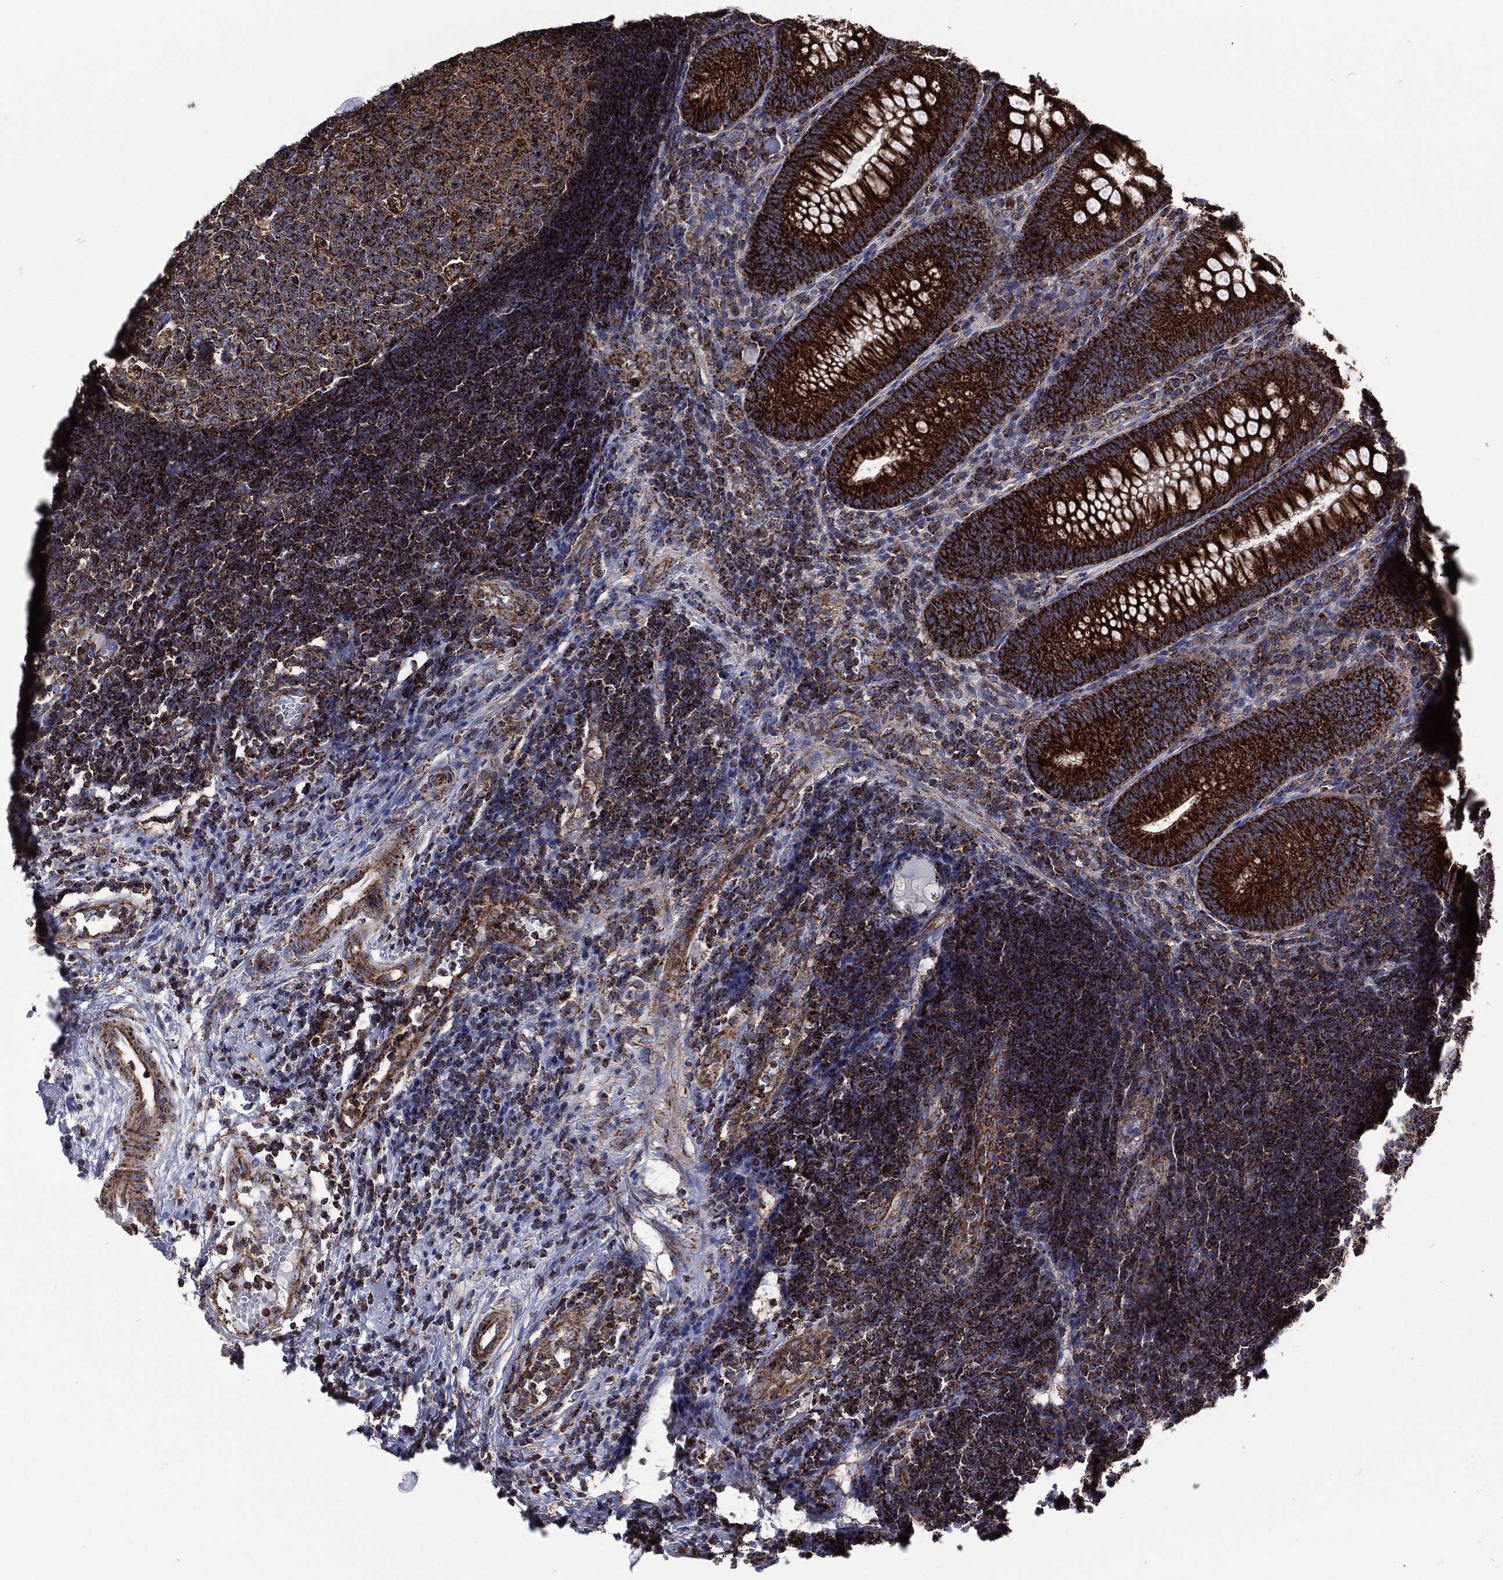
{"staining": {"intensity": "strong", "quantity": ">75%", "location": "cytoplasmic/membranous"}, "tissue": "appendix", "cell_type": "Glandular cells", "image_type": "normal", "snomed": [{"axis": "morphology", "description": "Normal tissue, NOS"}, {"axis": "morphology", "description": "Inflammation, NOS"}, {"axis": "topography", "description": "Appendix"}], "caption": "Immunohistochemical staining of normal appendix displays strong cytoplasmic/membranous protein expression in approximately >75% of glandular cells. The protein is stained brown, and the nuclei are stained in blue (DAB (3,3'-diaminobenzidine) IHC with brightfield microscopy, high magnification).", "gene": "ANKRD37", "patient": {"sex": "male", "age": 16}}